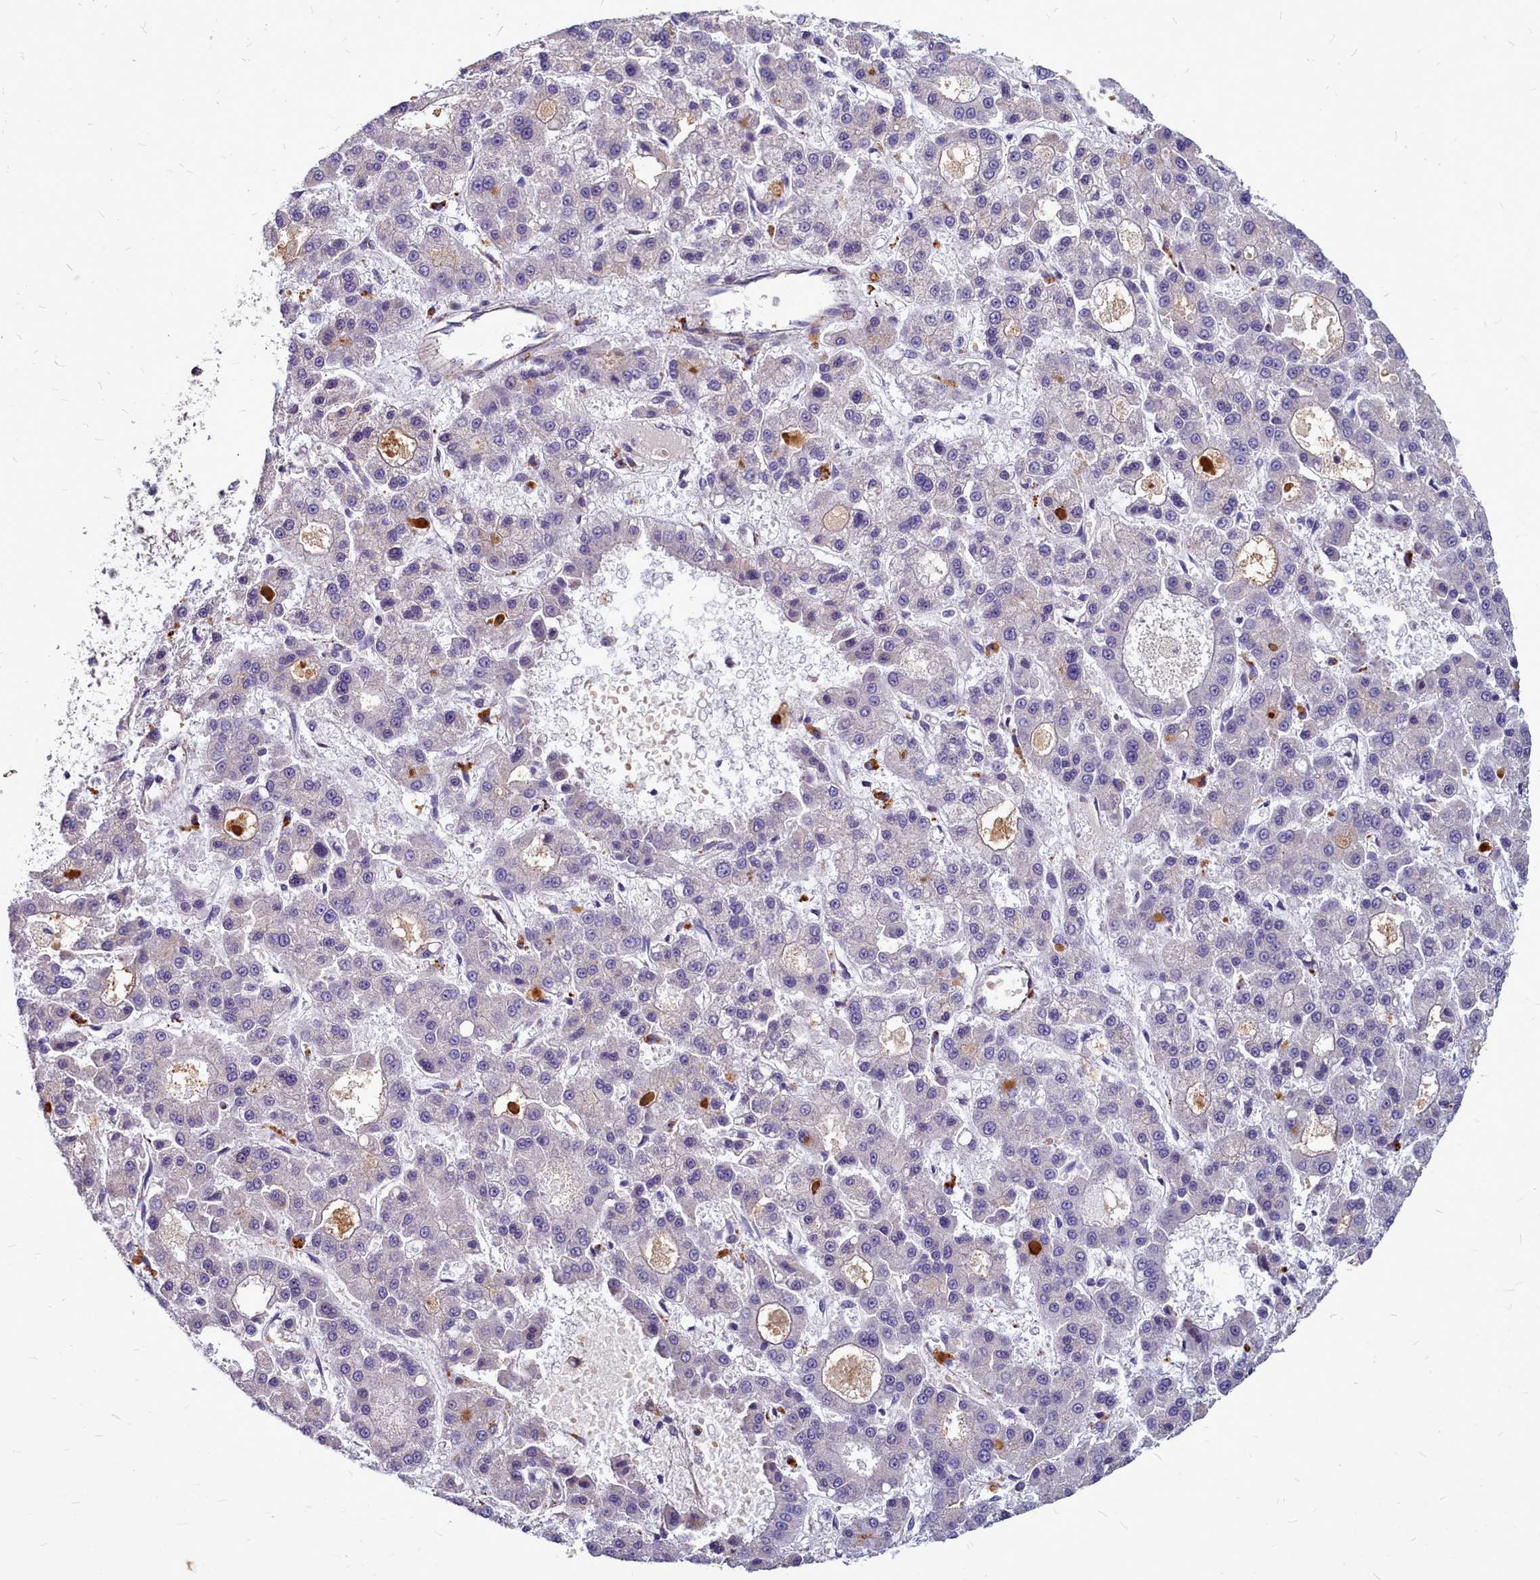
{"staining": {"intensity": "negative", "quantity": "none", "location": "none"}, "tissue": "liver cancer", "cell_type": "Tumor cells", "image_type": "cancer", "snomed": [{"axis": "morphology", "description": "Carcinoma, Hepatocellular, NOS"}, {"axis": "topography", "description": "Liver"}], "caption": "Tumor cells are negative for protein expression in human hepatocellular carcinoma (liver).", "gene": "SMPD4", "patient": {"sex": "male", "age": 70}}